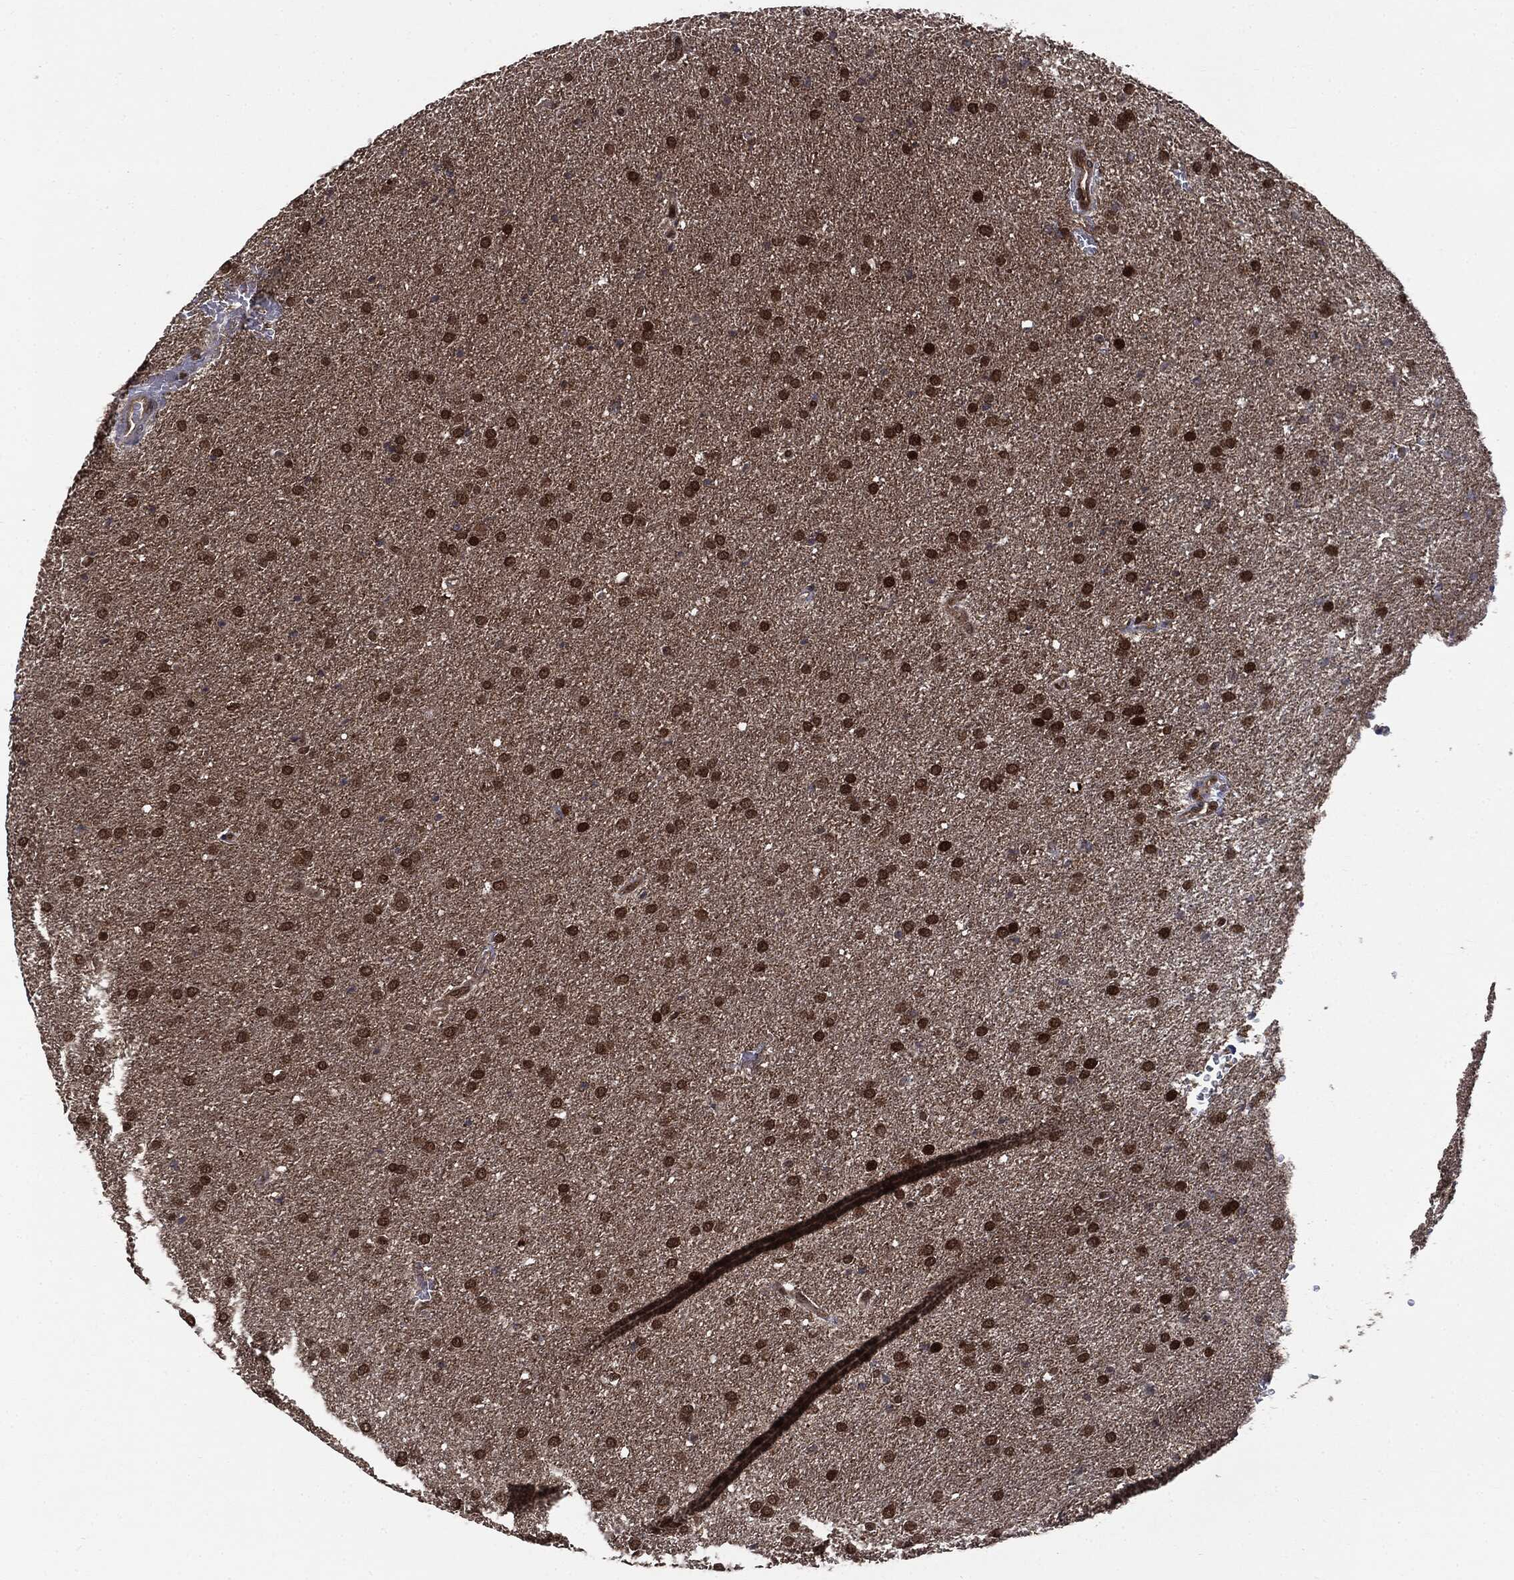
{"staining": {"intensity": "strong", "quantity": "25%-75%", "location": "nuclear"}, "tissue": "glioma", "cell_type": "Tumor cells", "image_type": "cancer", "snomed": [{"axis": "morphology", "description": "Glioma, malignant, Low grade"}, {"axis": "topography", "description": "Brain"}], "caption": "High-power microscopy captured an immunohistochemistry histopathology image of malignant glioma (low-grade), revealing strong nuclear expression in approximately 25%-75% of tumor cells. Using DAB (3,3'-diaminobenzidine) (brown) and hematoxylin (blue) stains, captured at high magnification using brightfield microscopy.", "gene": "PTPA", "patient": {"sex": "female", "age": 37}}